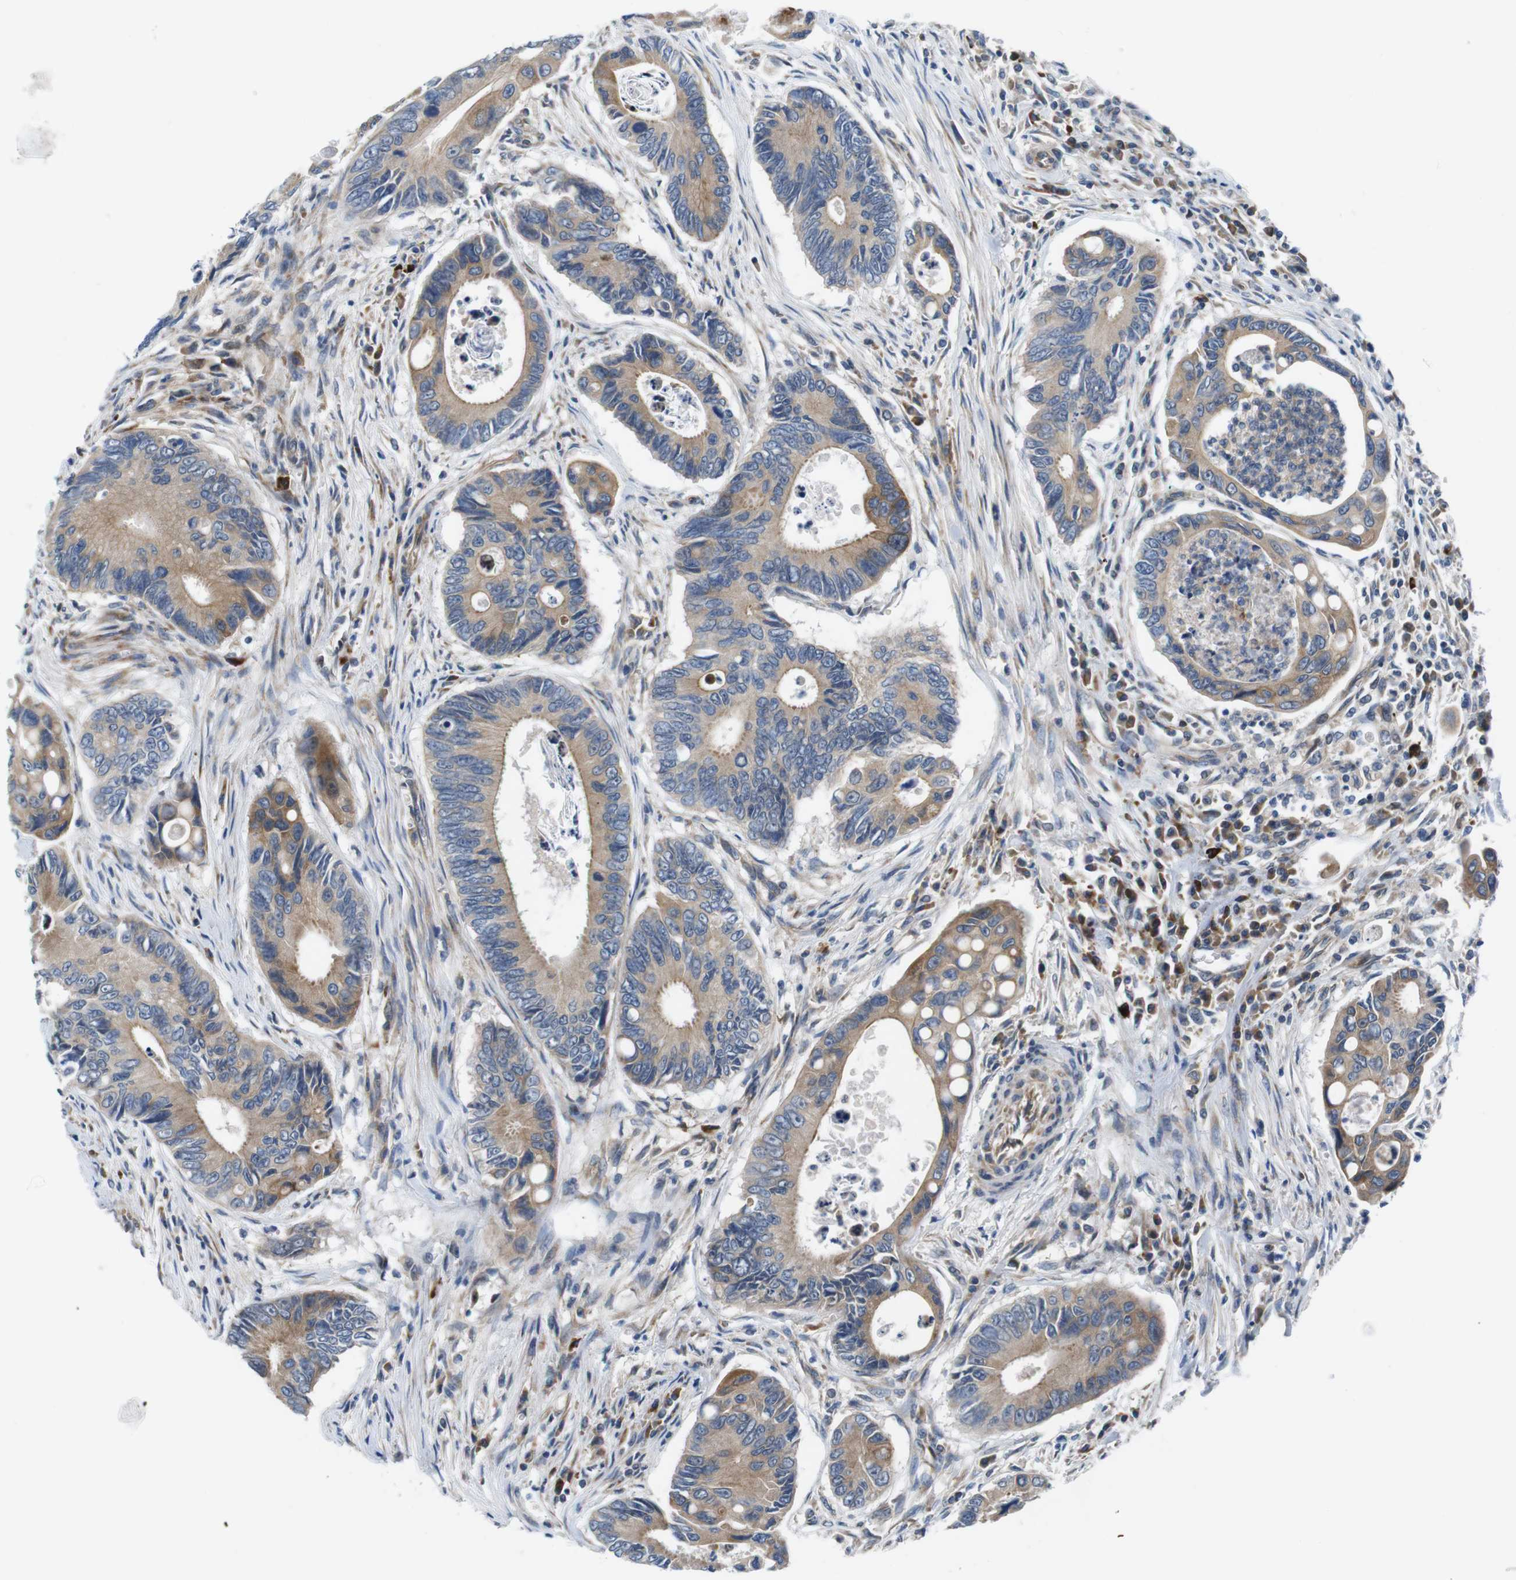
{"staining": {"intensity": "moderate", "quantity": ">75%", "location": "cytoplasmic/membranous"}, "tissue": "colorectal cancer", "cell_type": "Tumor cells", "image_type": "cancer", "snomed": [{"axis": "morphology", "description": "Inflammation, NOS"}, {"axis": "morphology", "description": "Adenocarcinoma, NOS"}, {"axis": "topography", "description": "Colon"}], "caption": "Colorectal cancer was stained to show a protein in brown. There is medium levels of moderate cytoplasmic/membranous positivity in approximately >75% of tumor cells. The staining was performed using DAB to visualize the protein expression in brown, while the nuclei were stained in blue with hematoxylin (Magnification: 20x).", "gene": "JAK1", "patient": {"sex": "male", "age": 72}}